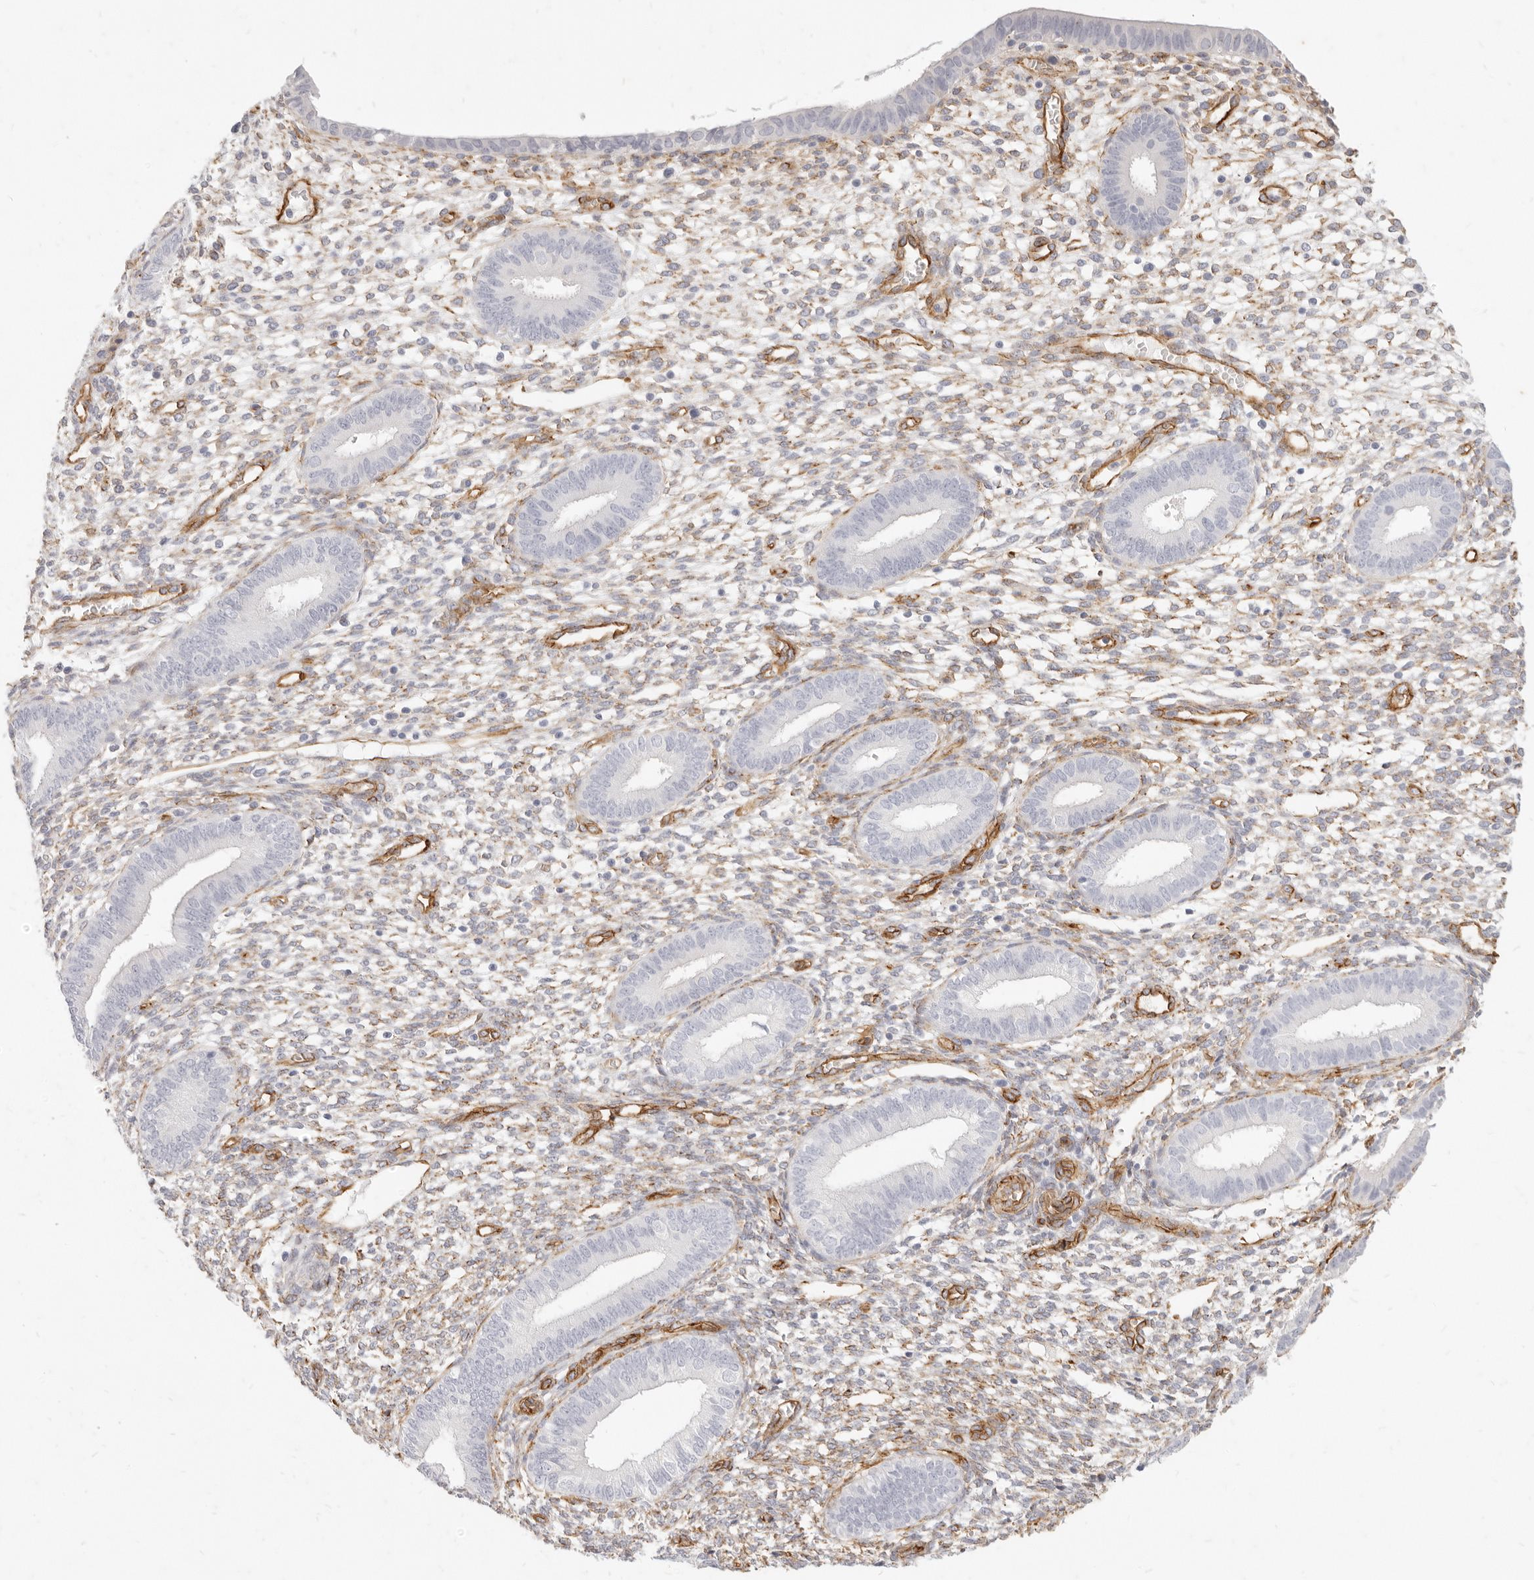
{"staining": {"intensity": "negative", "quantity": "none", "location": "none"}, "tissue": "endometrium", "cell_type": "Cells in endometrial stroma", "image_type": "normal", "snomed": [{"axis": "morphology", "description": "Normal tissue, NOS"}, {"axis": "topography", "description": "Endometrium"}], "caption": "Cells in endometrial stroma show no significant protein staining in unremarkable endometrium. The staining was performed using DAB to visualize the protein expression in brown, while the nuclei were stained in blue with hematoxylin (Magnification: 20x).", "gene": "NUS1", "patient": {"sex": "female", "age": 46}}